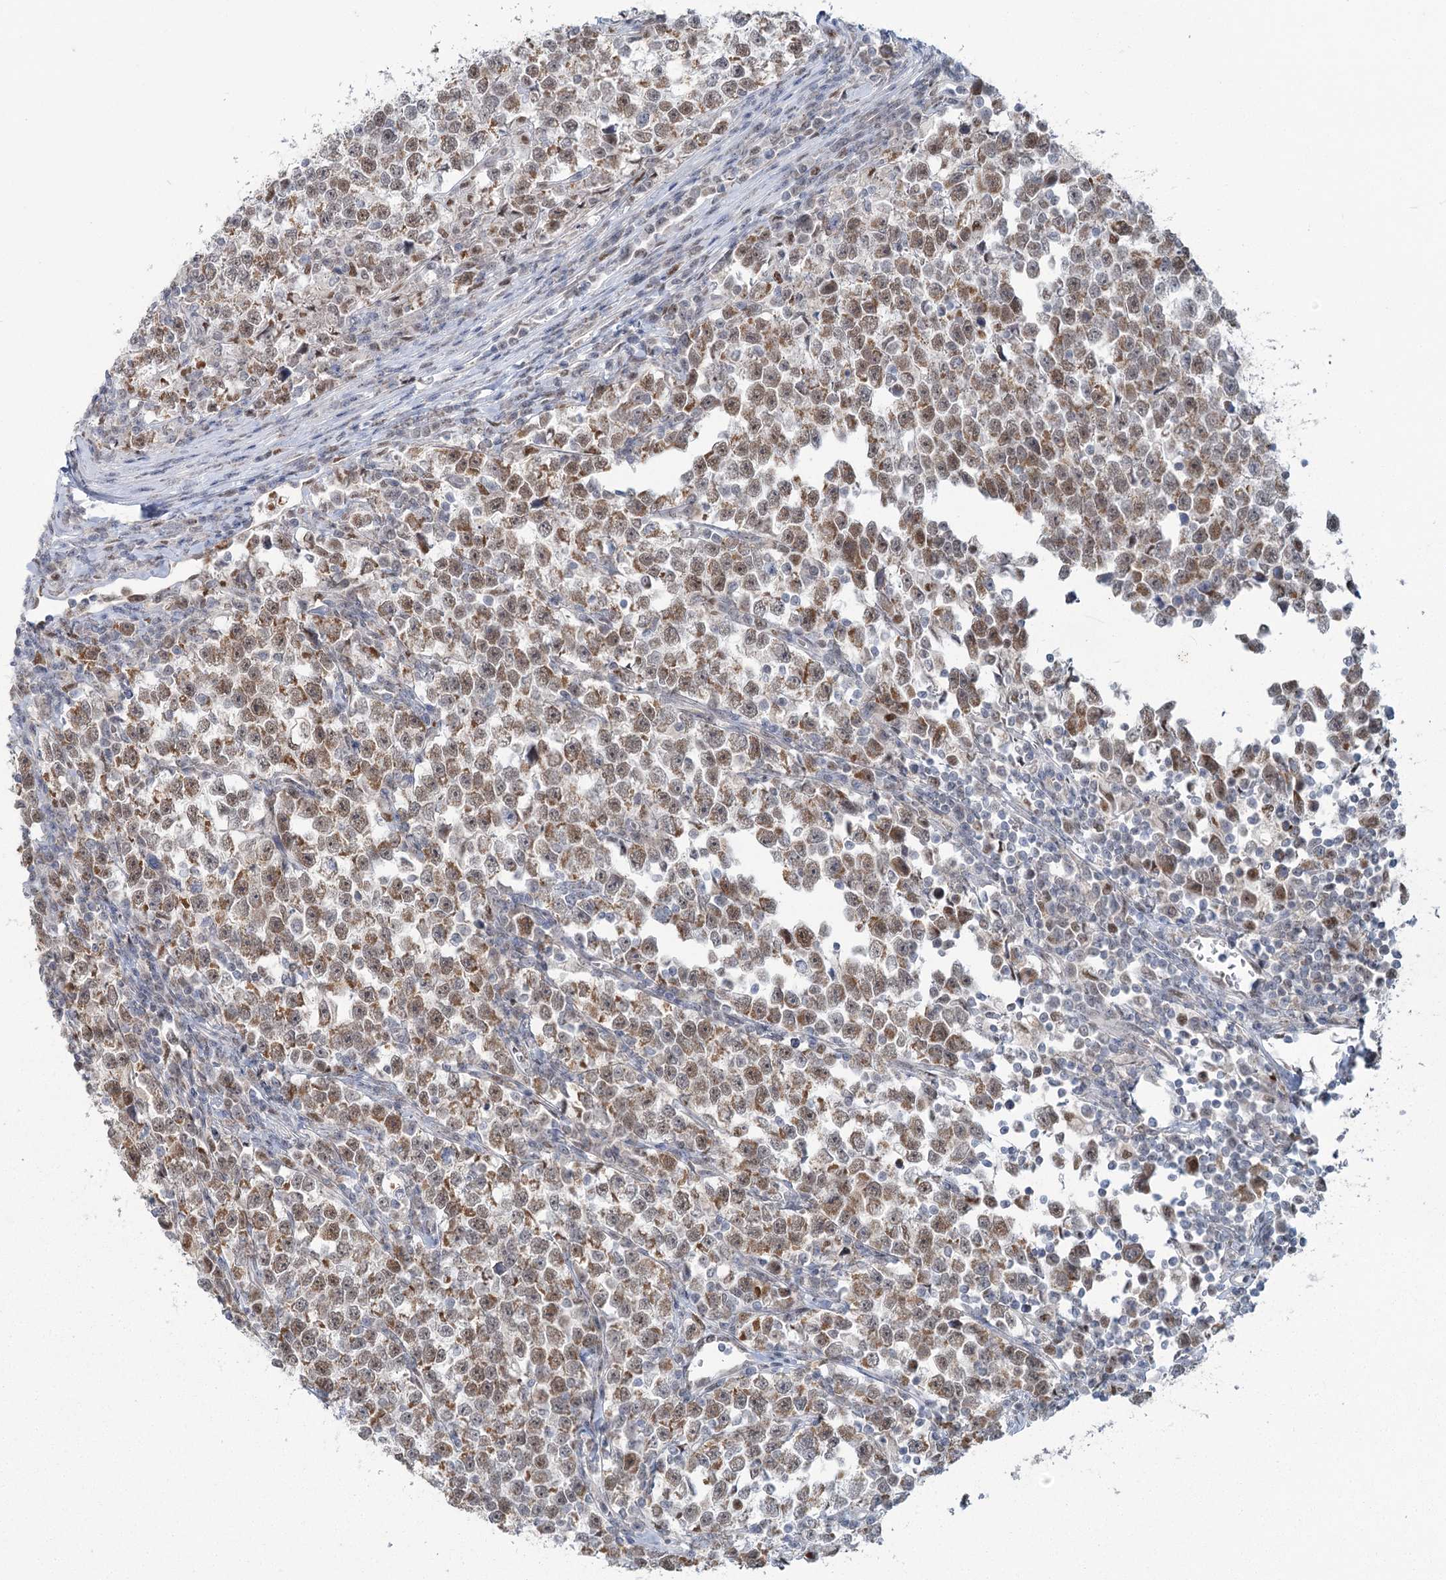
{"staining": {"intensity": "moderate", "quantity": ">75%", "location": "cytoplasmic/membranous,nuclear"}, "tissue": "testis cancer", "cell_type": "Tumor cells", "image_type": "cancer", "snomed": [{"axis": "morphology", "description": "Normal tissue, NOS"}, {"axis": "morphology", "description": "Seminoma, NOS"}, {"axis": "topography", "description": "Testis"}], "caption": "Protein staining demonstrates moderate cytoplasmic/membranous and nuclear positivity in approximately >75% of tumor cells in testis cancer (seminoma). The staining was performed using DAB, with brown indicating positive protein expression. Nuclei are stained blue with hematoxylin.", "gene": "MTG1", "patient": {"sex": "male", "age": 43}}